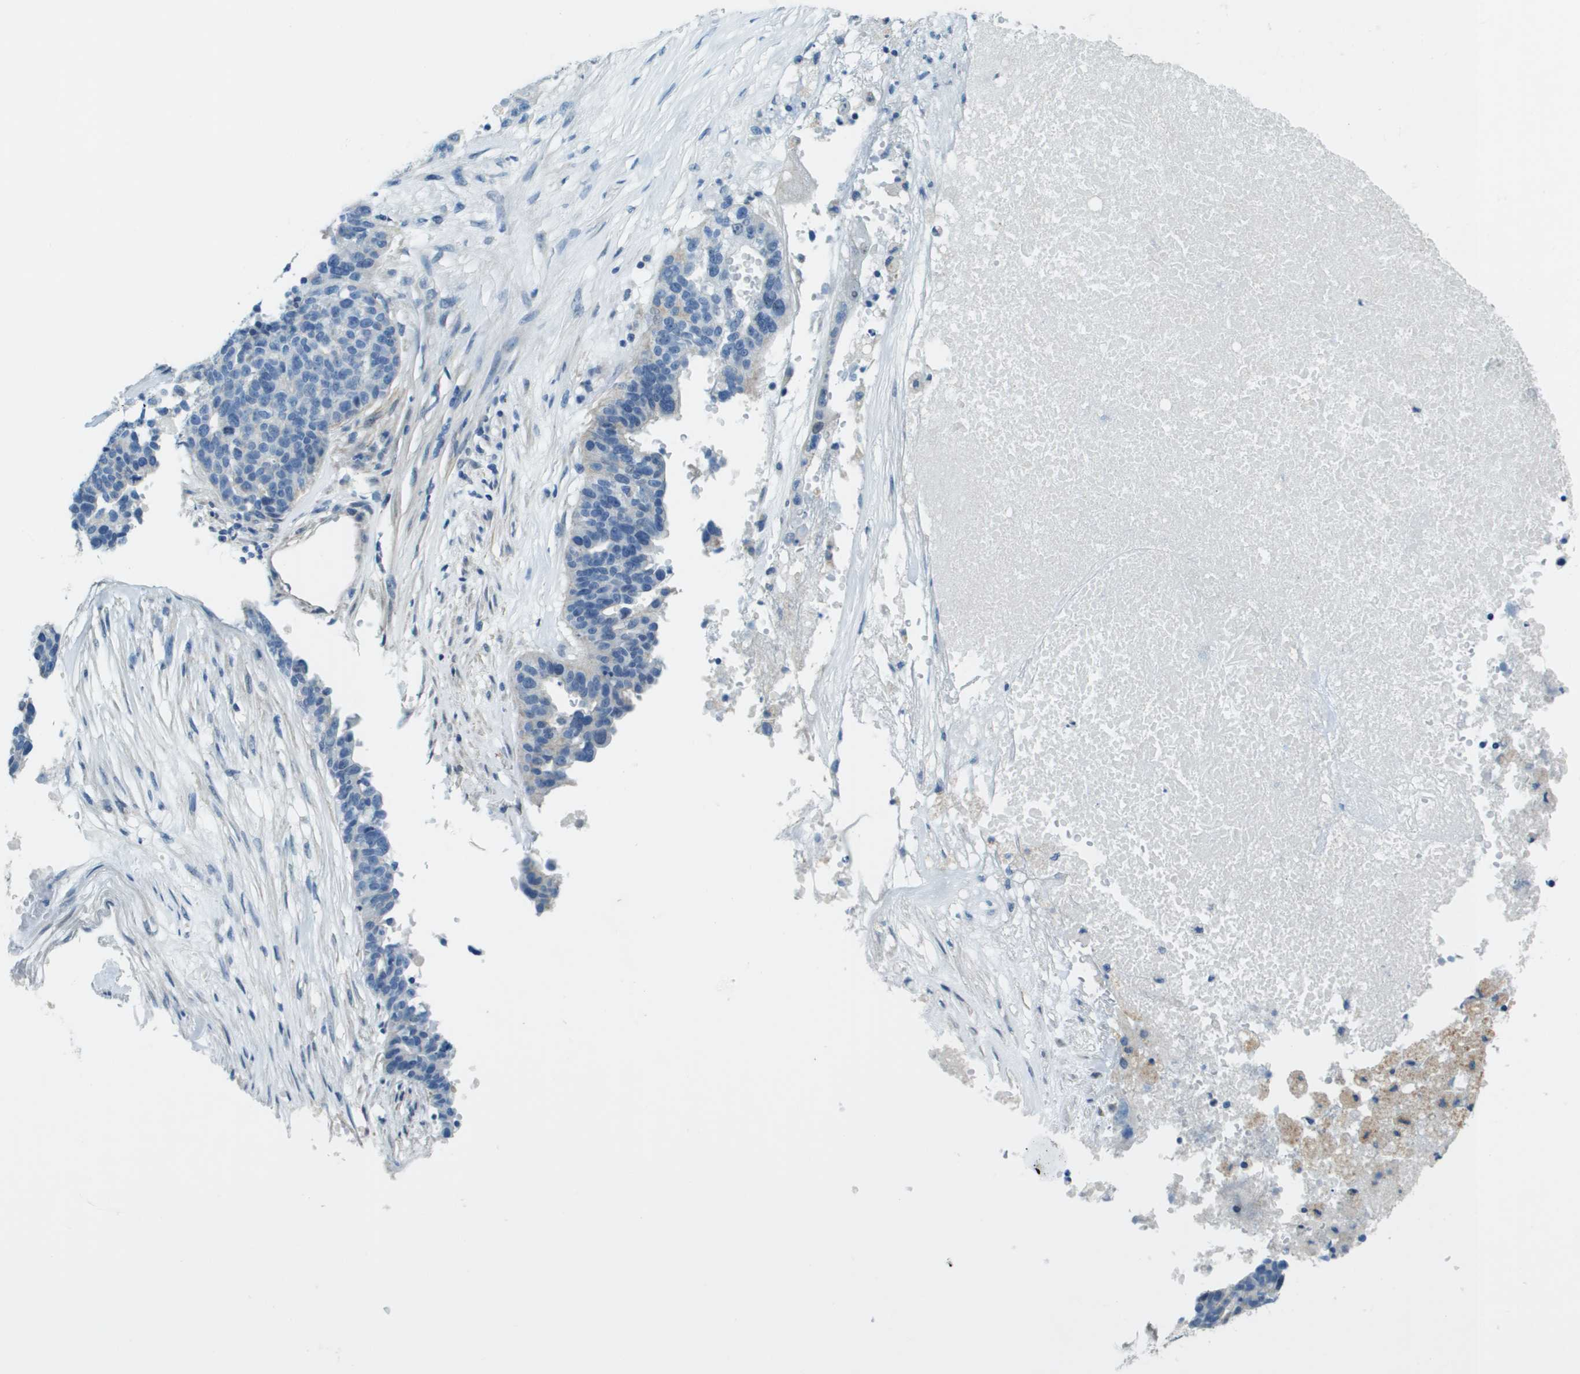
{"staining": {"intensity": "weak", "quantity": "<25%", "location": "cytoplasmic/membranous"}, "tissue": "ovarian cancer", "cell_type": "Tumor cells", "image_type": "cancer", "snomed": [{"axis": "morphology", "description": "Cystadenocarcinoma, serous, NOS"}, {"axis": "topography", "description": "Ovary"}], "caption": "Immunohistochemical staining of human ovarian cancer (serous cystadenocarcinoma) exhibits no significant staining in tumor cells.", "gene": "SDC1", "patient": {"sex": "female", "age": 59}}